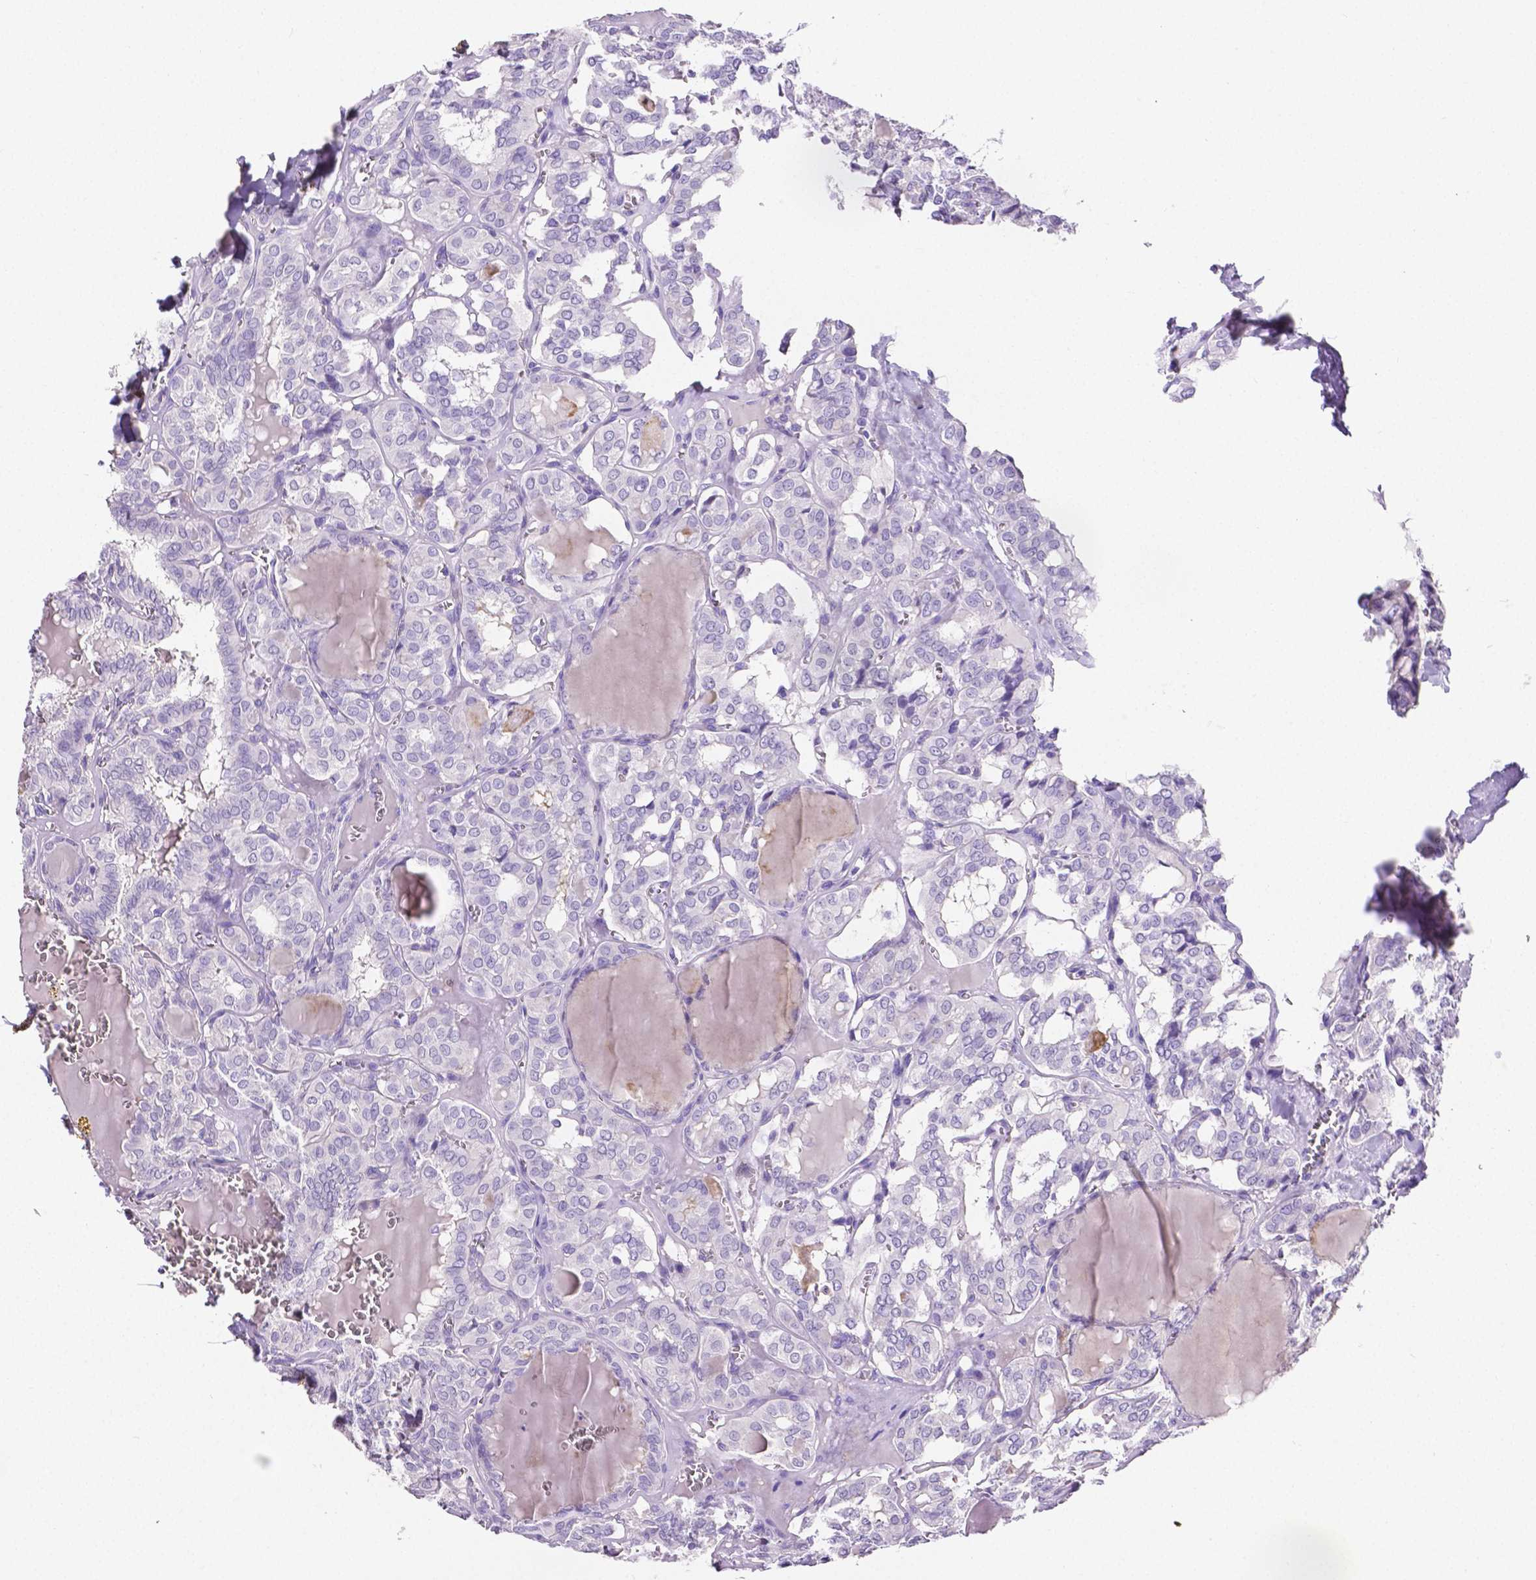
{"staining": {"intensity": "negative", "quantity": "none", "location": "none"}, "tissue": "thyroid cancer", "cell_type": "Tumor cells", "image_type": "cancer", "snomed": [{"axis": "morphology", "description": "Papillary adenocarcinoma, NOS"}, {"axis": "topography", "description": "Thyroid gland"}], "caption": "The histopathology image shows no significant expression in tumor cells of thyroid papillary adenocarcinoma.", "gene": "SLC22A2", "patient": {"sex": "female", "age": 41}}